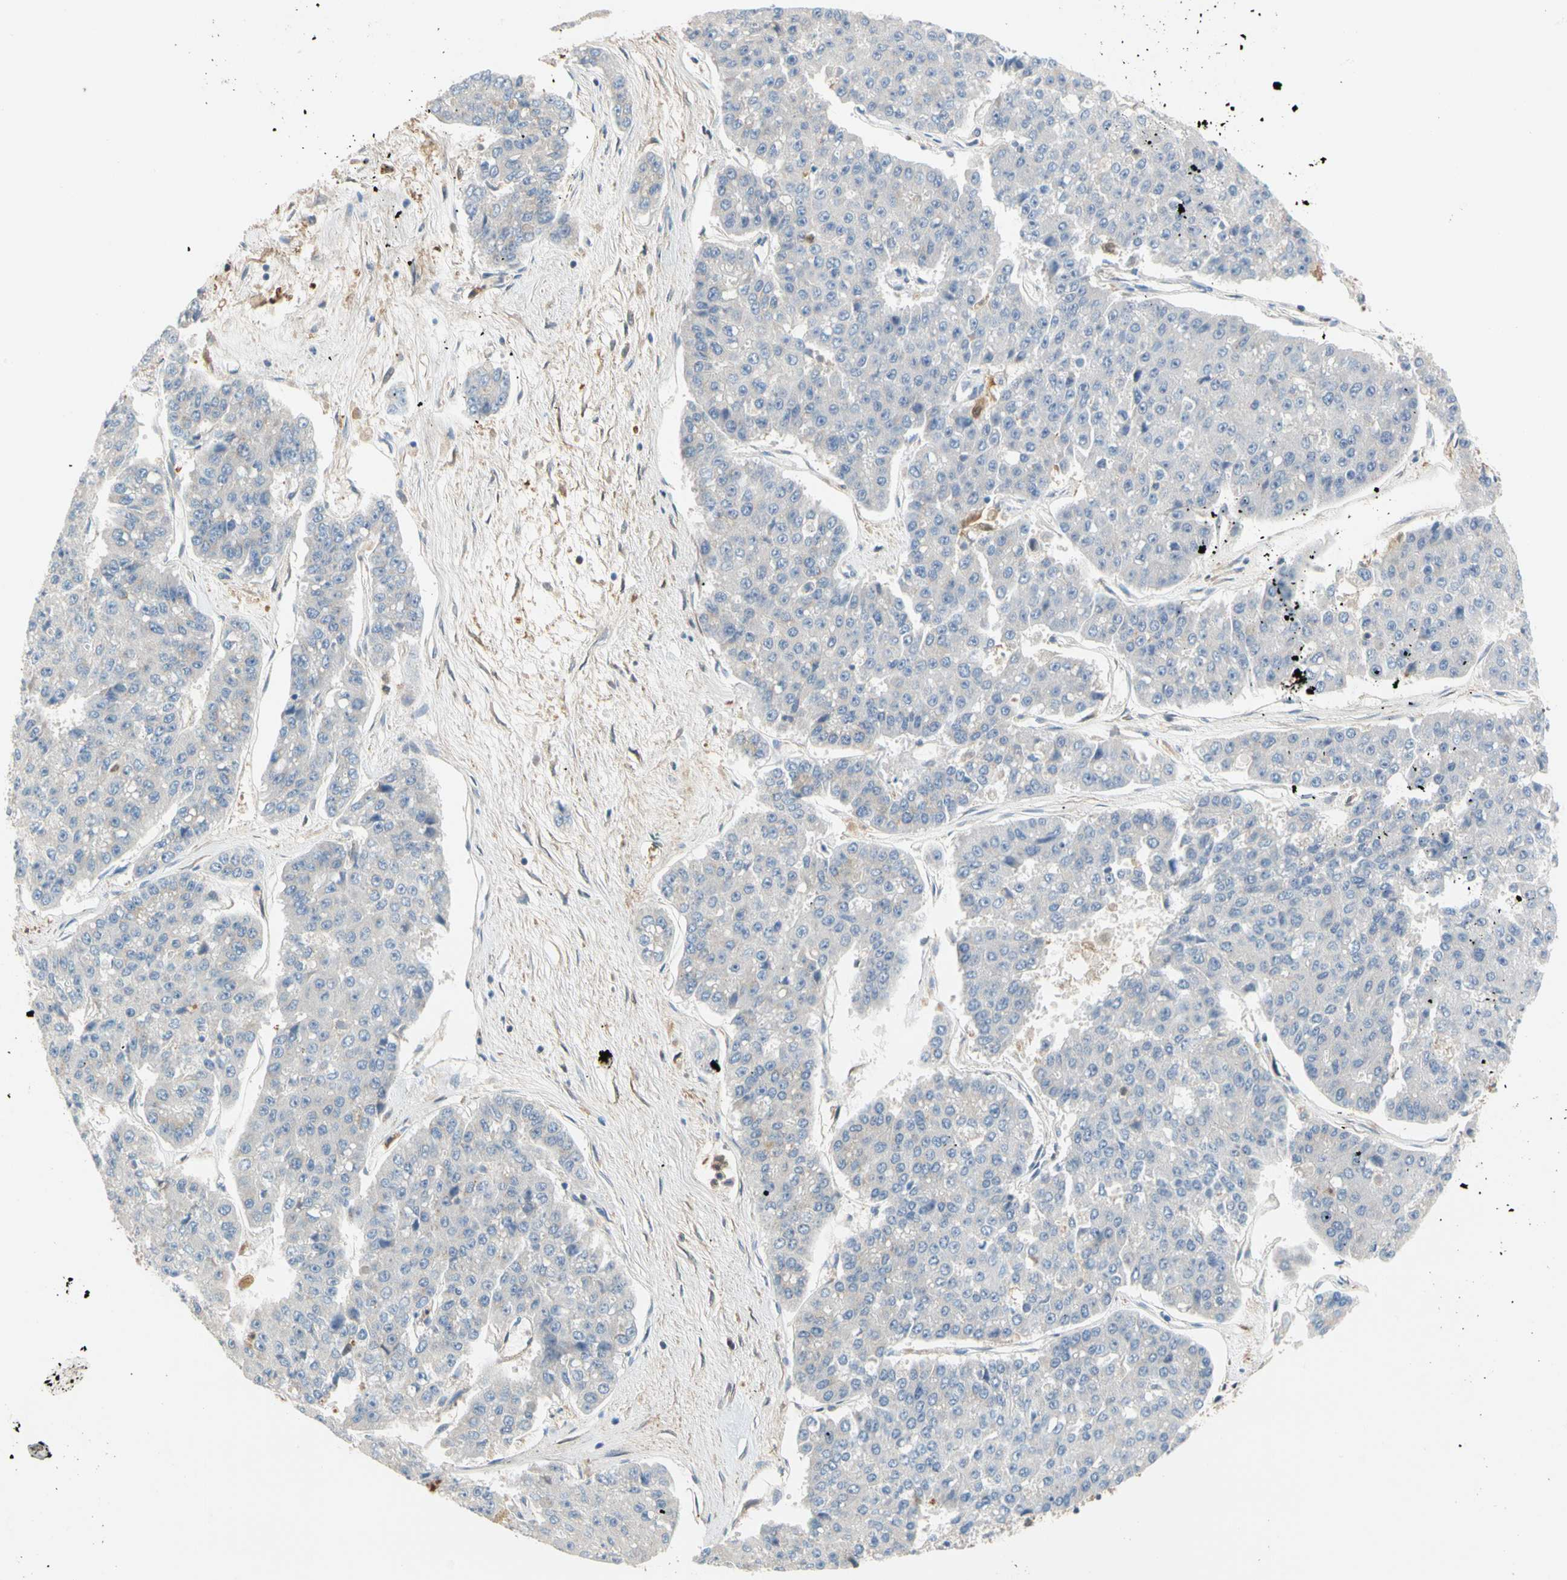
{"staining": {"intensity": "negative", "quantity": "none", "location": "none"}, "tissue": "pancreatic cancer", "cell_type": "Tumor cells", "image_type": "cancer", "snomed": [{"axis": "morphology", "description": "Adenocarcinoma, NOS"}, {"axis": "topography", "description": "Pancreas"}], "caption": "The immunohistochemistry image has no significant positivity in tumor cells of pancreatic cancer tissue.", "gene": "GPSM2", "patient": {"sex": "male", "age": 50}}